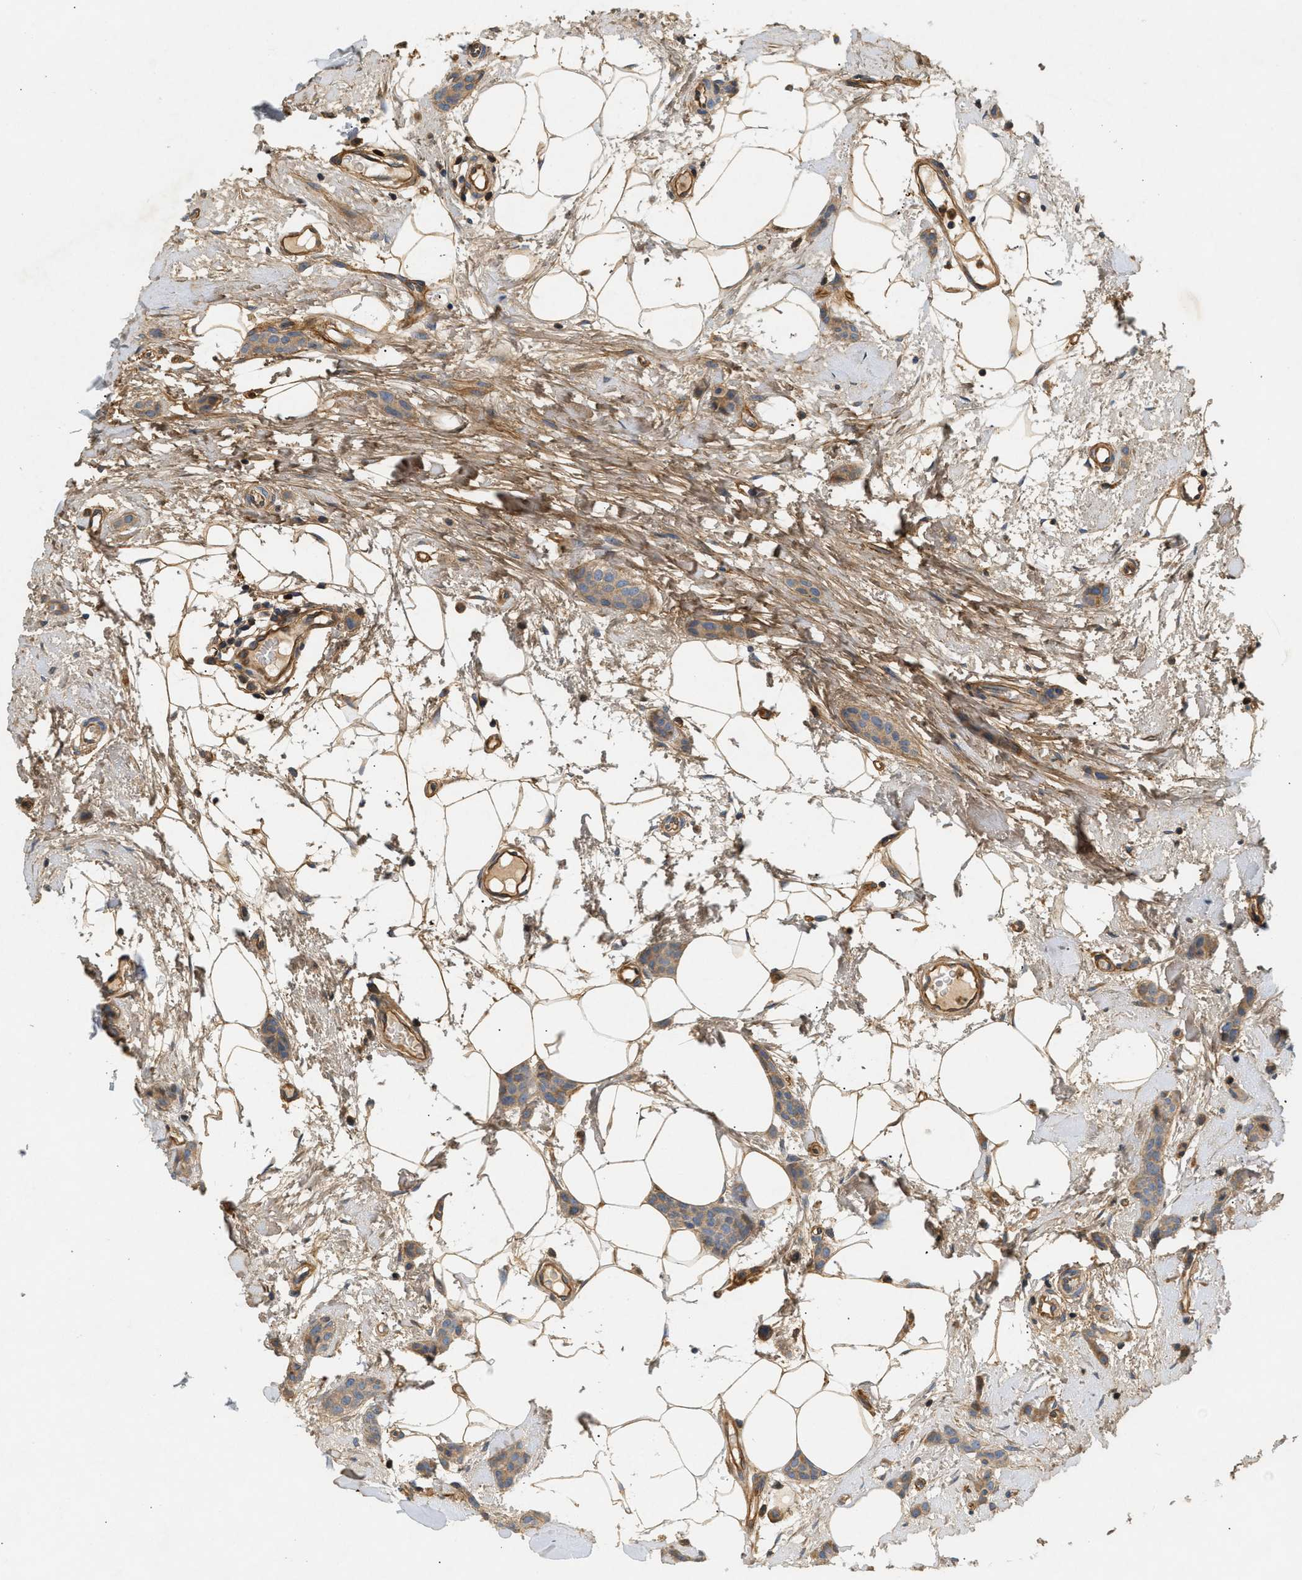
{"staining": {"intensity": "weak", "quantity": ">75%", "location": "cytoplasmic/membranous"}, "tissue": "breast cancer", "cell_type": "Tumor cells", "image_type": "cancer", "snomed": [{"axis": "morphology", "description": "Lobular carcinoma"}, {"axis": "topography", "description": "Skin"}, {"axis": "topography", "description": "Breast"}], "caption": "The photomicrograph exhibits immunohistochemical staining of breast cancer (lobular carcinoma). There is weak cytoplasmic/membranous positivity is seen in about >75% of tumor cells.", "gene": "FARS2", "patient": {"sex": "female", "age": 46}}